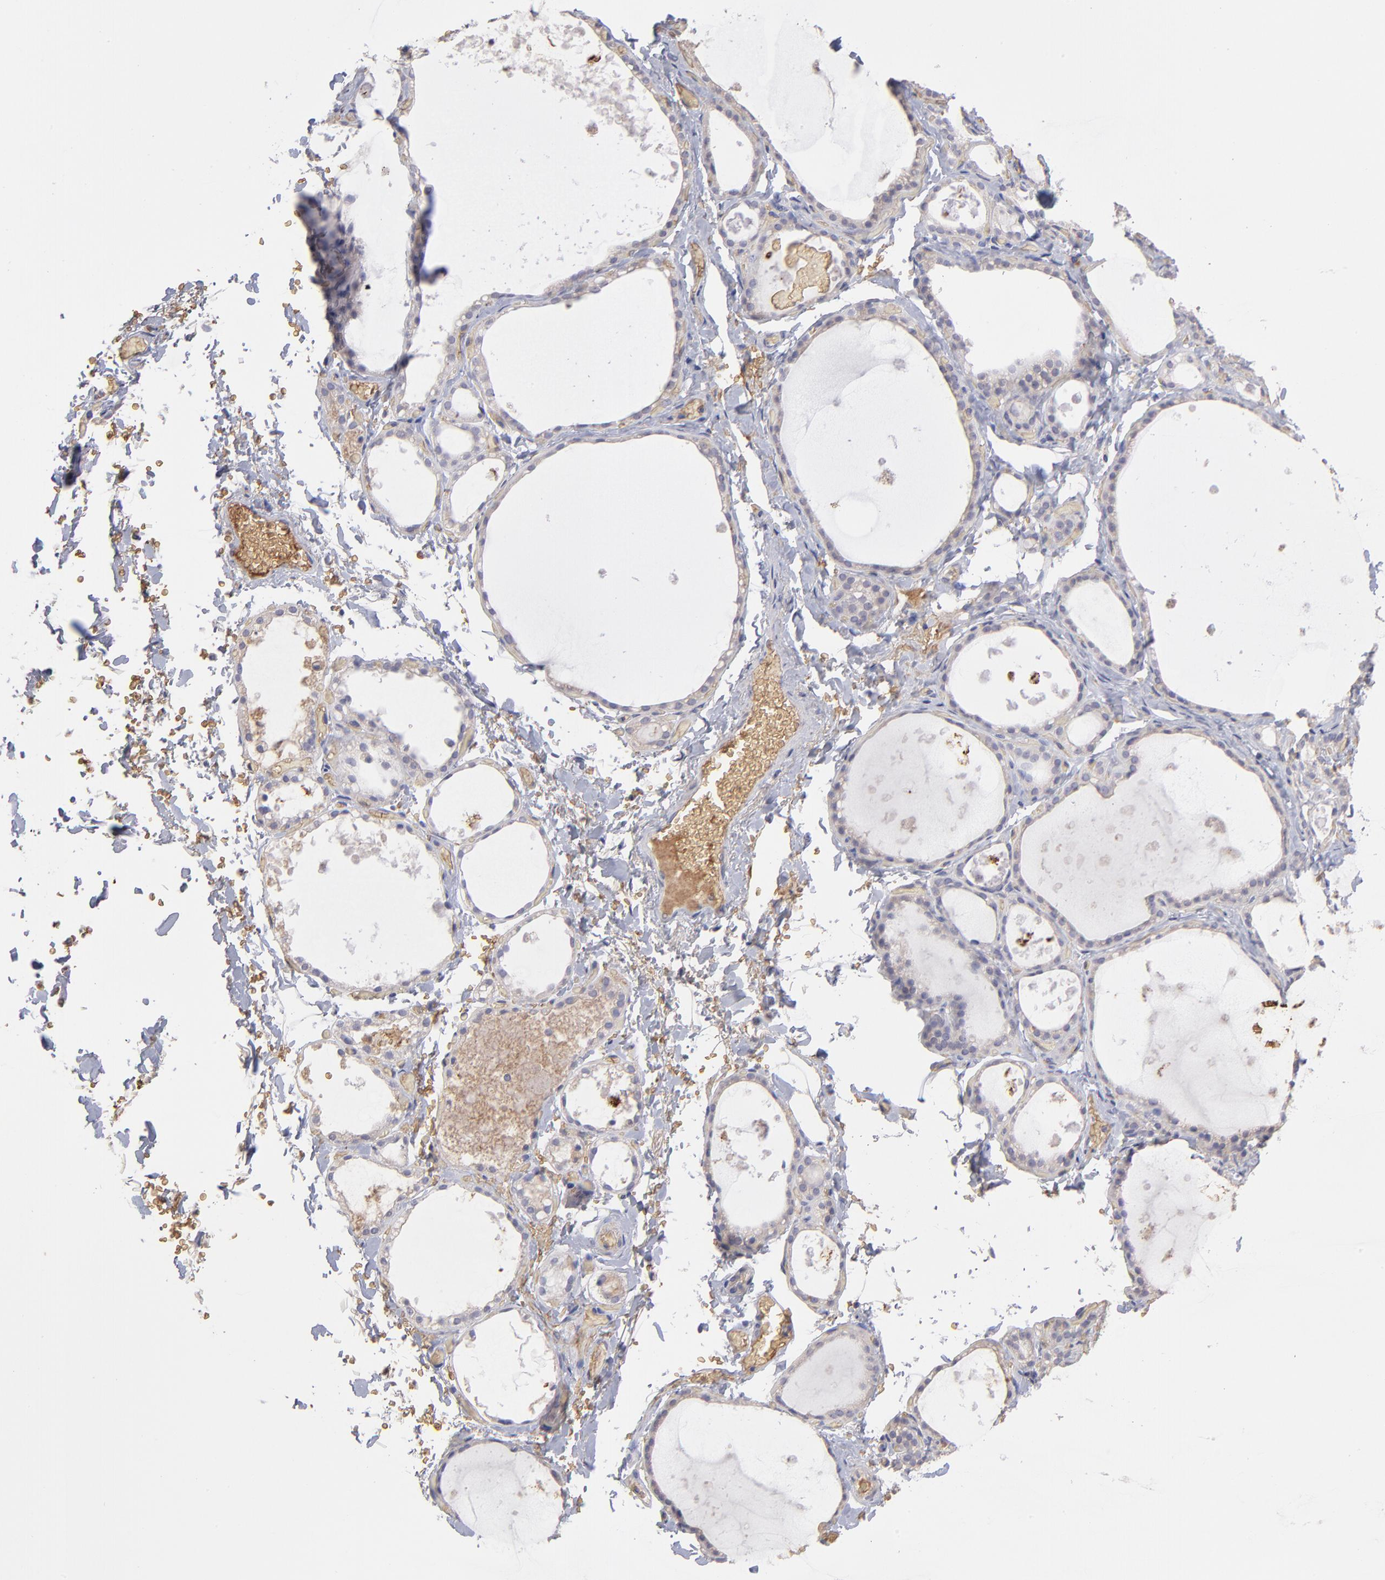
{"staining": {"intensity": "weak", "quantity": ">75%", "location": "cytoplasmic/membranous"}, "tissue": "thyroid gland", "cell_type": "Glandular cells", "image_type": "normal", "snomed": [{"axis": "morphology", "description": "Normal tissue, NOS"}, {"axis": "topography", "description": "Thyroid gland"}], "caption": "This photomicrograph demonstrates normal thyroid gland stained with immunohistochemistry to label a protein in brown. The cytoplasmic/membranous of glandular cells show weak positivity for the protein. Nuclei are counter-stained blue.", "gene": "F13B", "patient": {"sex": "male", "age": 61}}